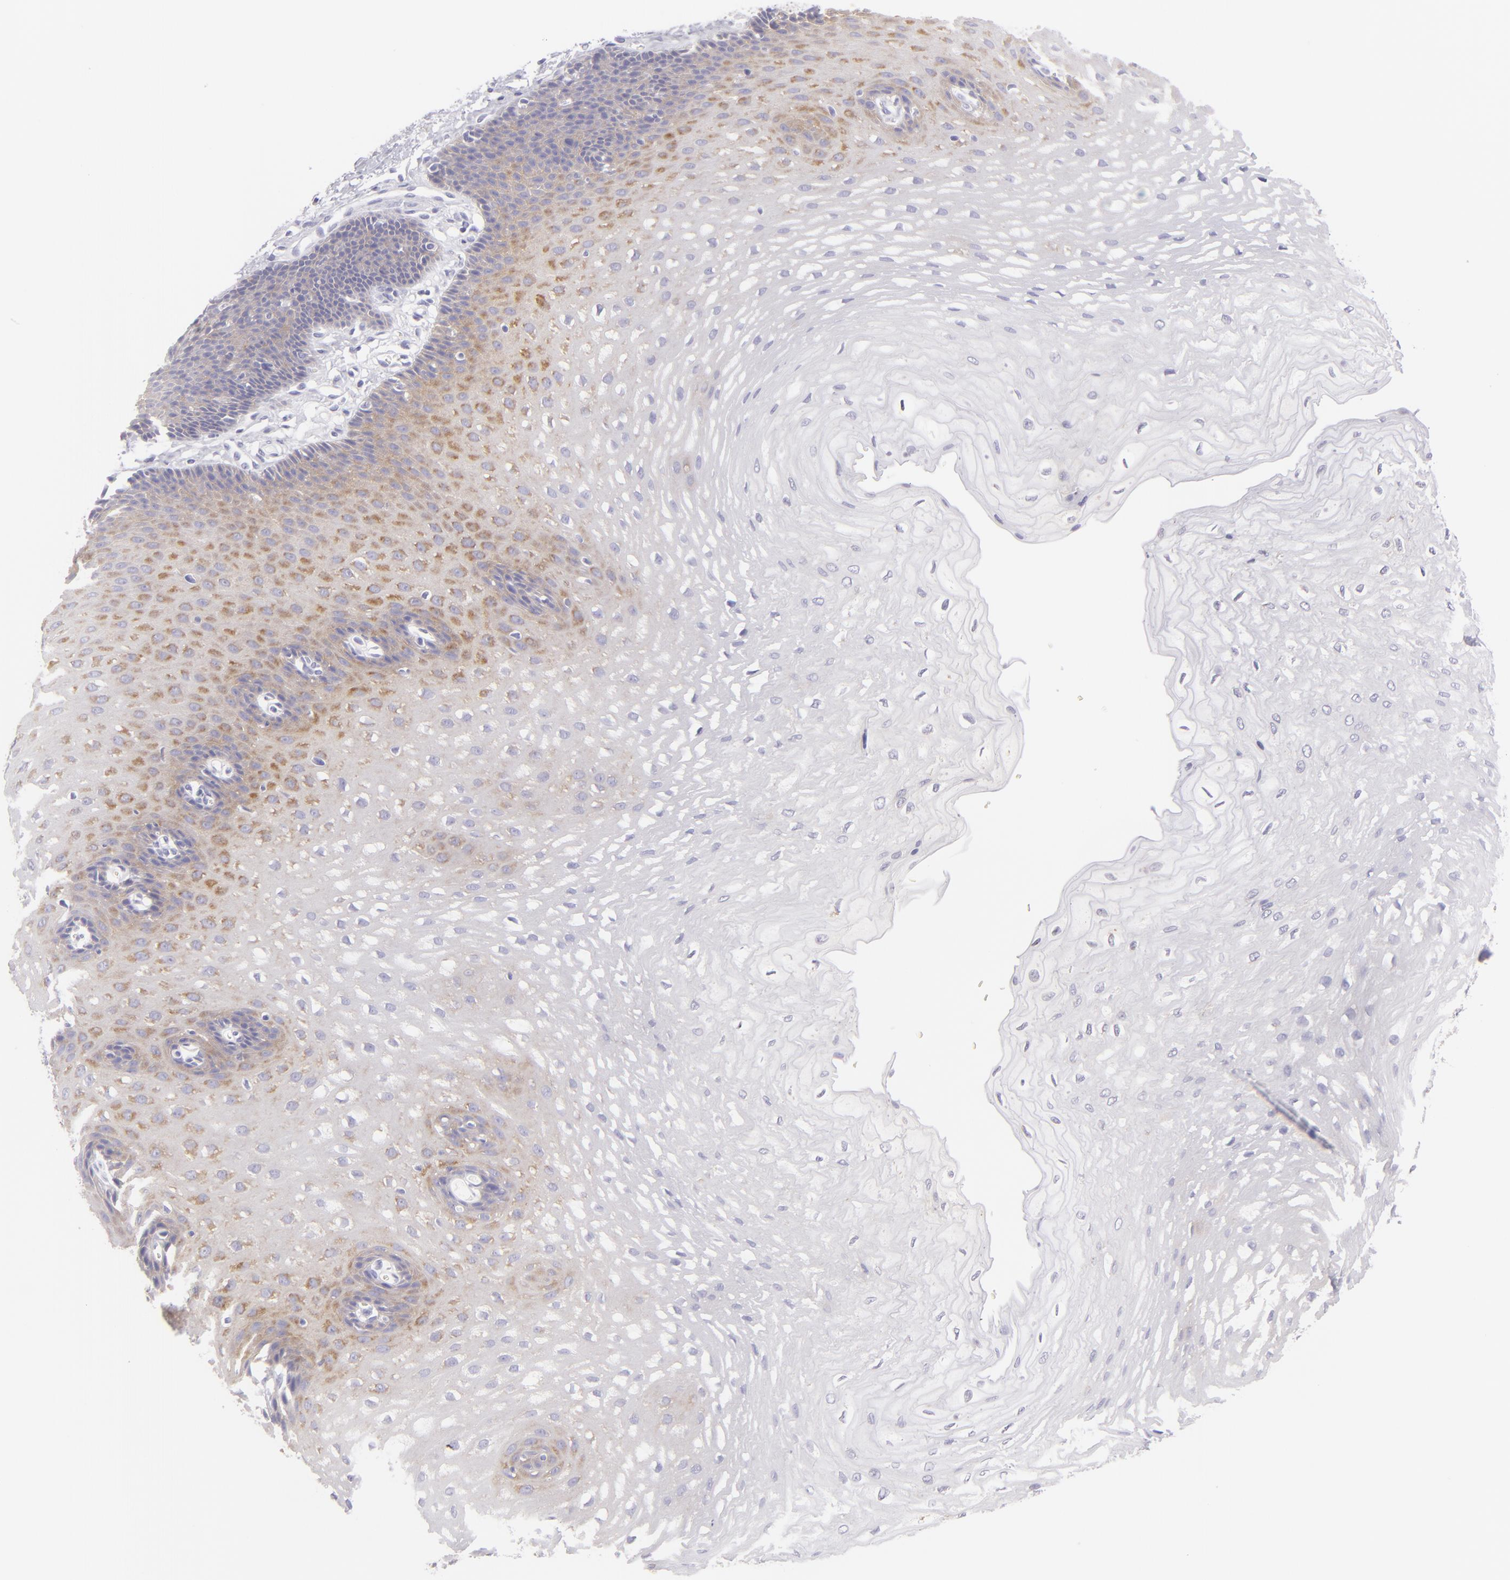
{"staining": {"intensity": "weak", "quantity": "25%-75%", "location": "cytoplasmic/membranous"}, "tissue": "esophagus", "cell_type": "Squamous epithelial cells", "image_type": "normal", "snomed": [{"axis": "morphology", "description": "Normal tissue, NOS"}, {"axis": "topography", "description": "Esophagus"}], "caption": "High-power microscopy captured an immunohistochemistry image of unremarkable esophagus, revealing weak cytoplasmic/membranous staining in about 25%-75% of squamous epithelial cells.", "gene": "DLG4", "patient": {"sex": "male", "age": 70}}